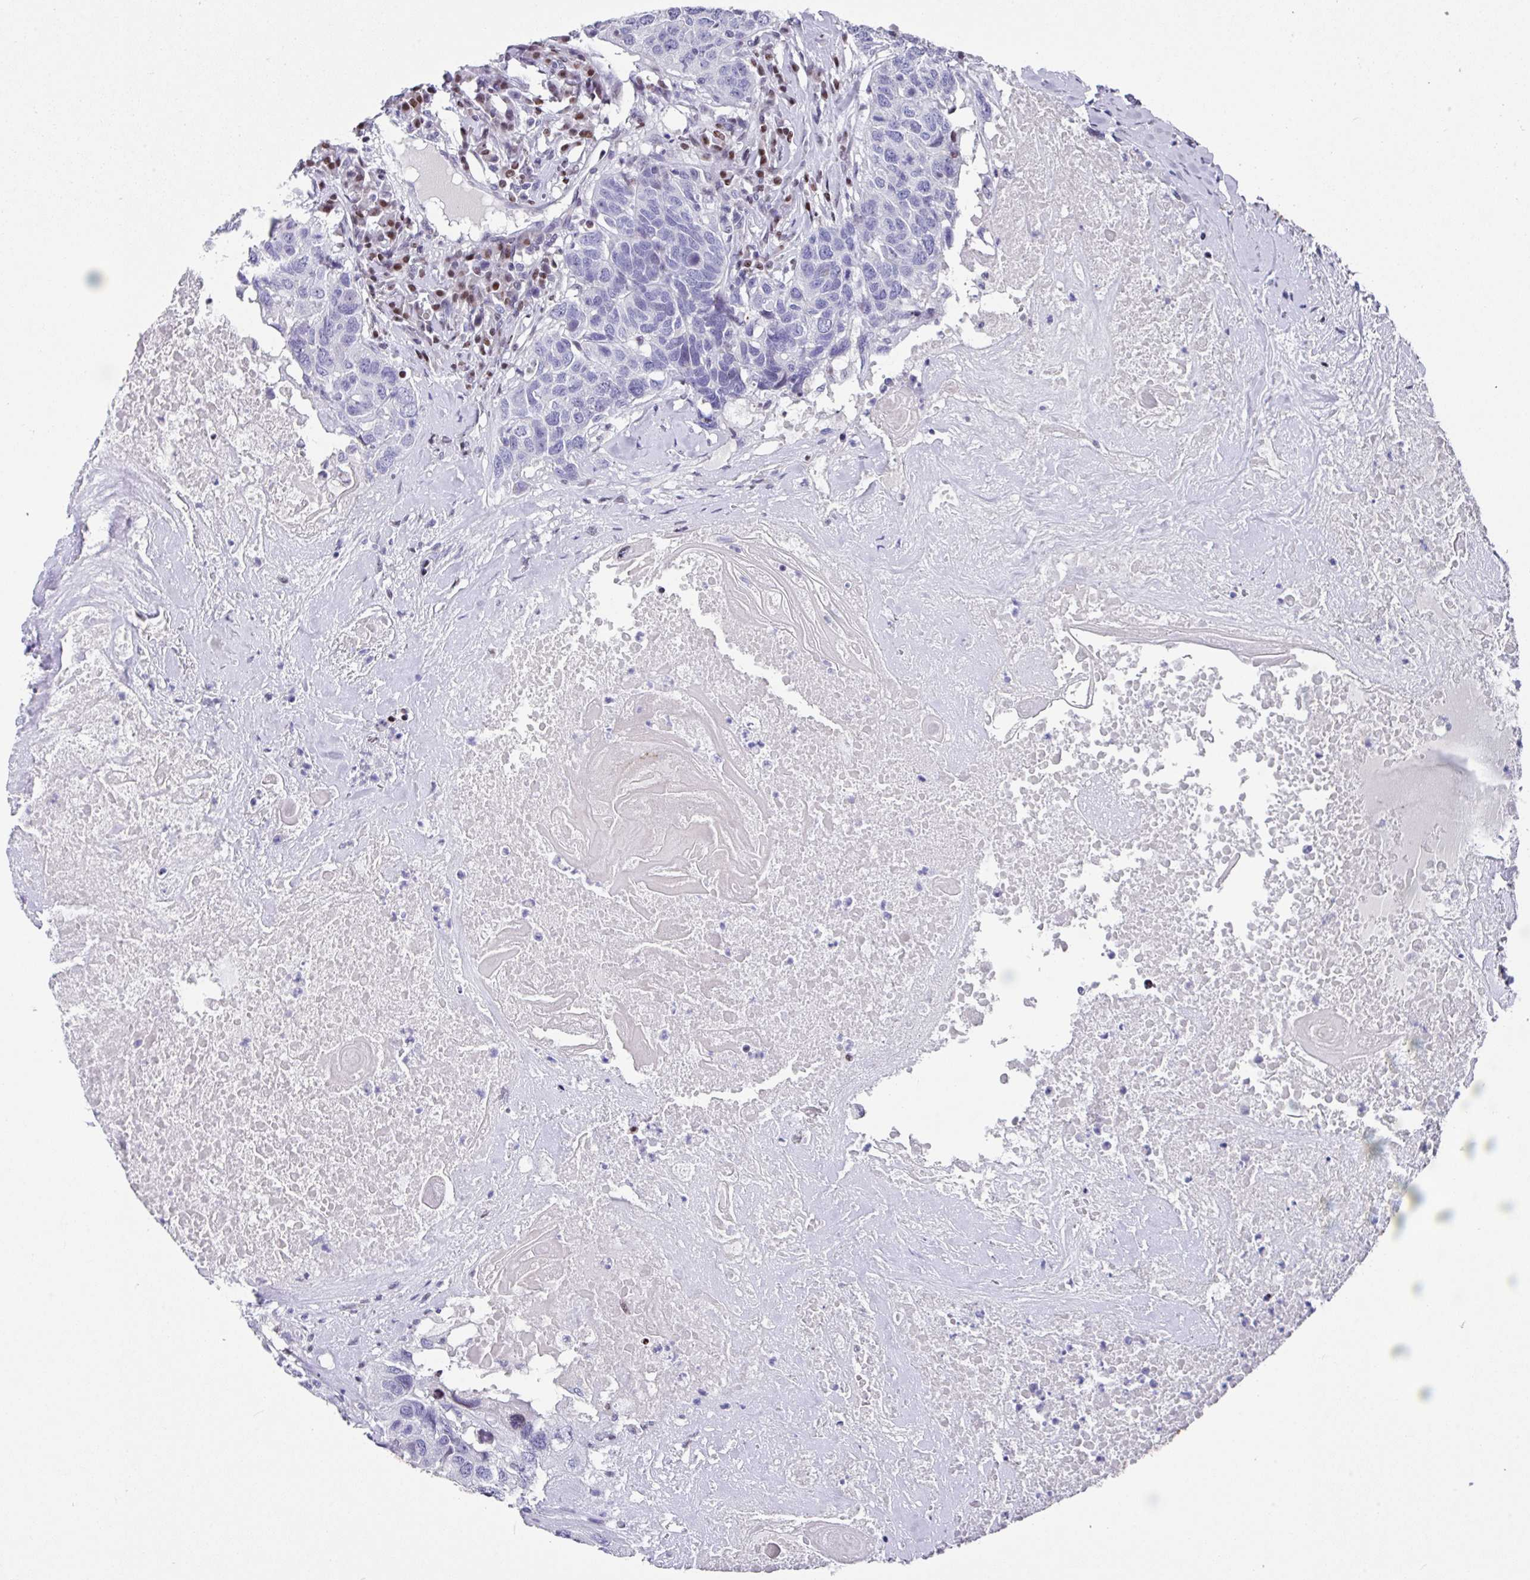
{"staining": {"intensity": "negative", "quantity": "none", "location": "none"}, "tissue": "head and neck cancer", "cell_type": "Tumor cells", "image_type": "cancer", "snomed": [{"axis": "morphology", "description": "Squamous cell carcinoma, NOS"}, {"axis": "topography", "description": "Head-Neck"}], "caption": "Image shows no protein expression in tumor cells of head and neck cancer tissue.", "gene": "TCF3", "patient": {"sex": "male", "age": 66}}